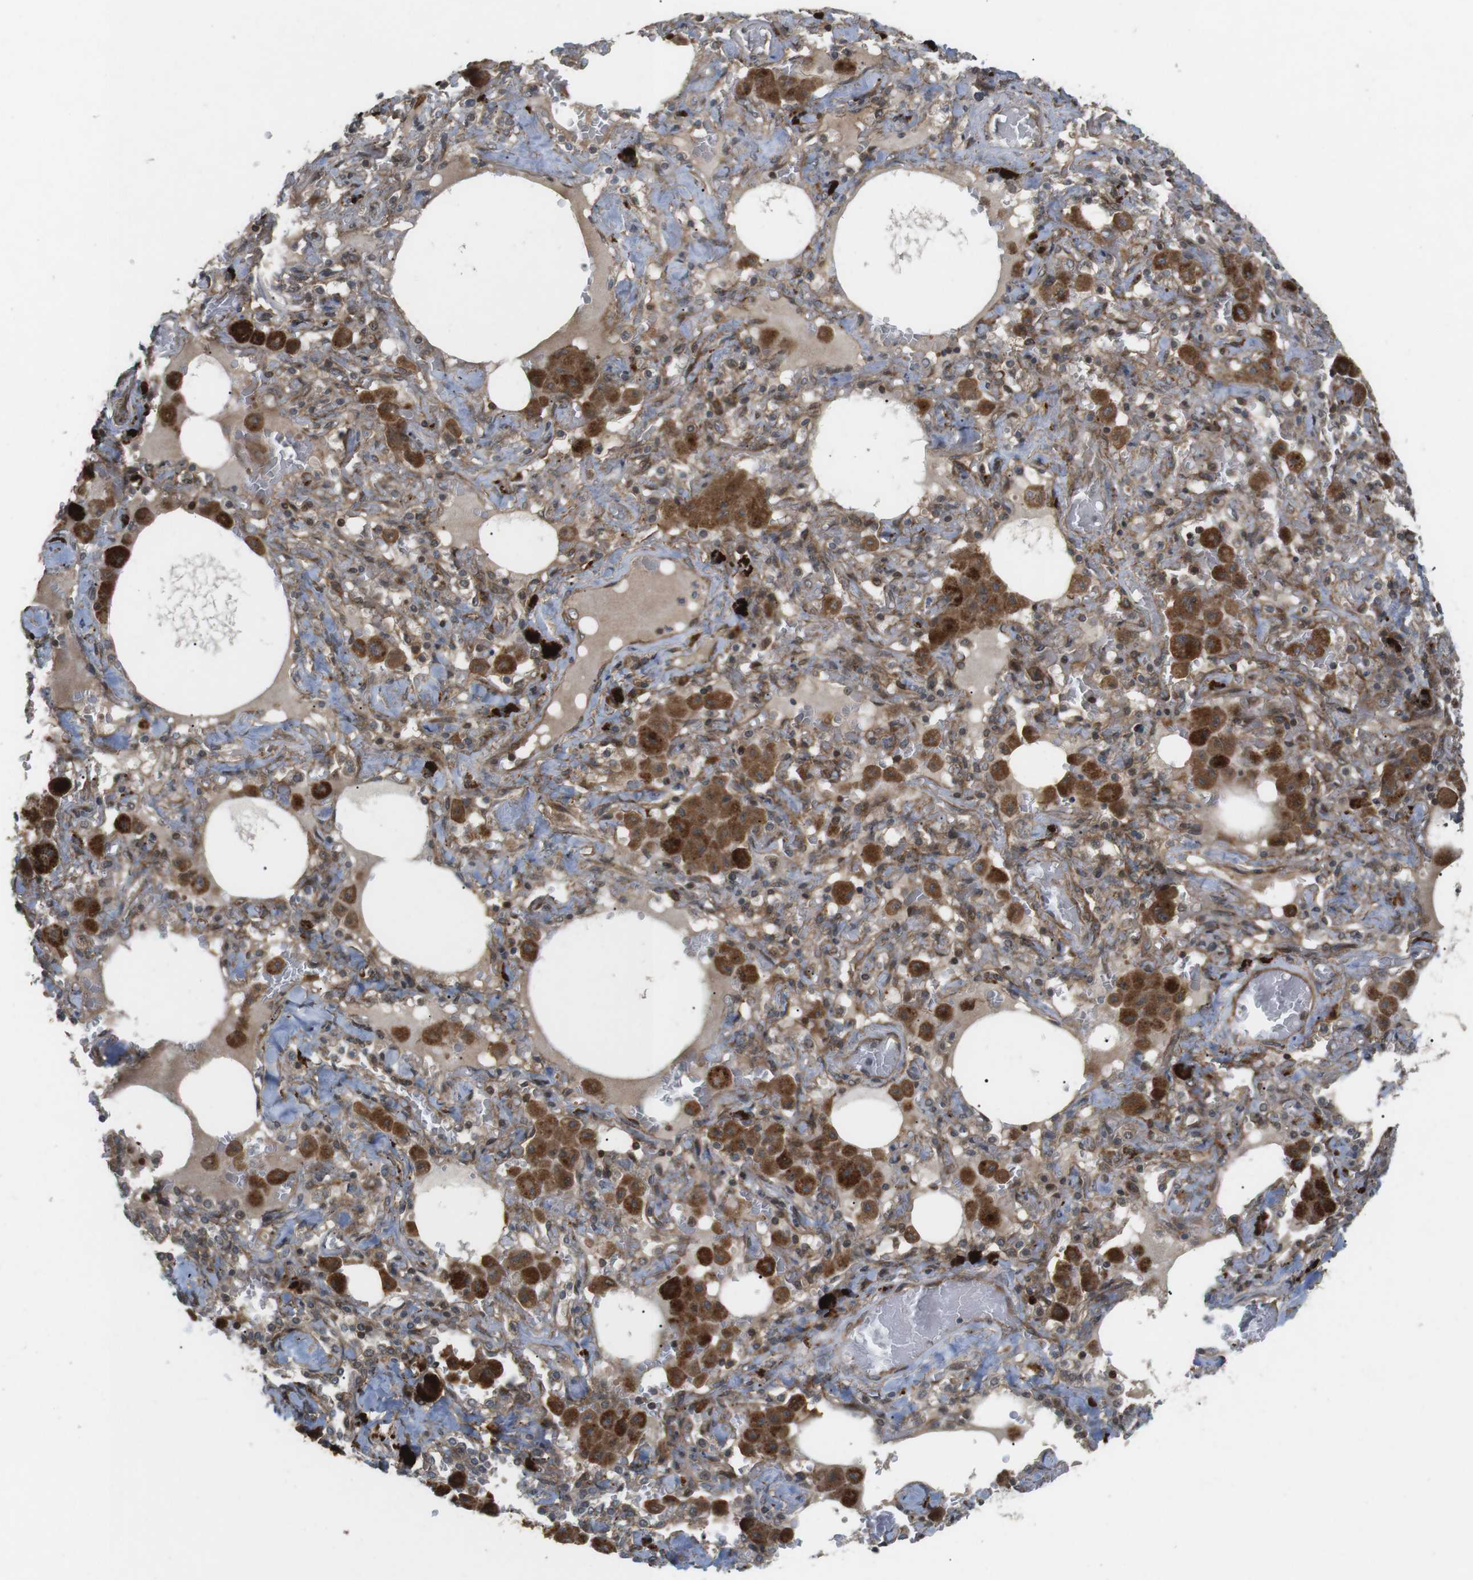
{"staining": {"intensity": "weak", "quantity": ">75%", "location": "cytoplasmic/membranous"}, "tissue": "lung cancer", "cell_type": "Tumor cells", "image_type": "cancer", "snomed": [{"axis": "morphology", "description": "Squamous cell carcinoma, NOS"}, {"axis": "topography", "description": "Lung"}], "caption": "A photomicrograph of squamous cell carcinoma (lung) stained for a protein shows weak cytoplasmic/membranous brown staining in tumor cells.", "gene": "KANK2", "patient": {"sex": "female", "age": 47}}